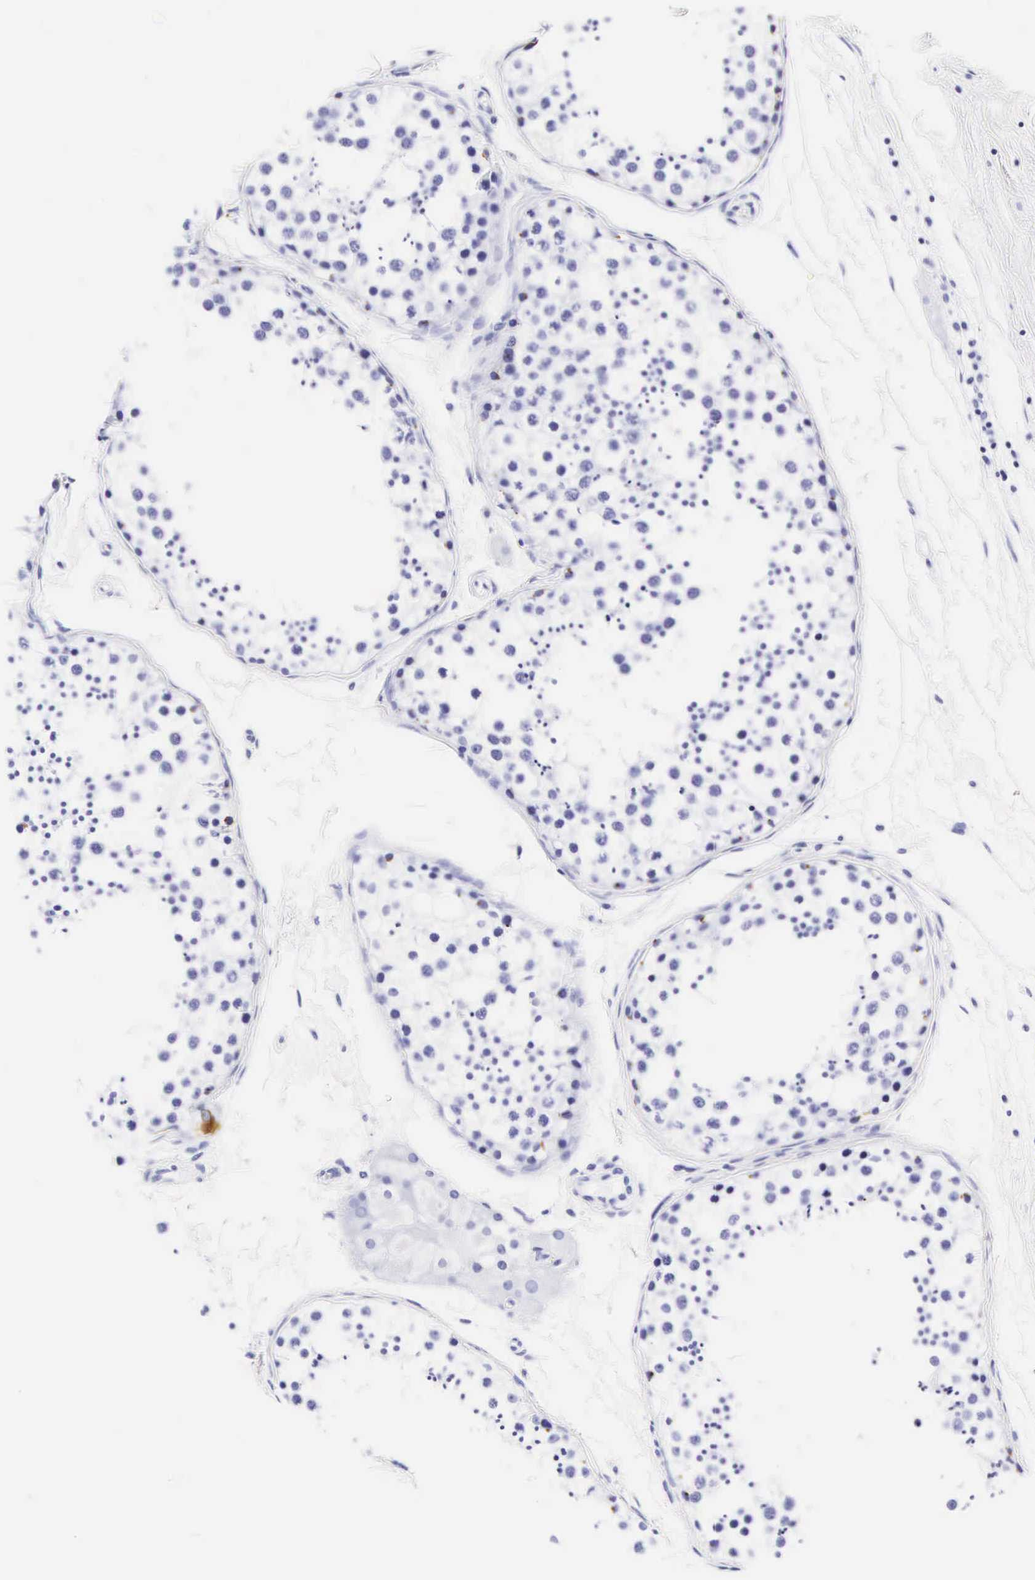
{"staining": {"intensity": "strong", "quantity": "25%-75%", "location": "cytoplasmic/membranous"}, "tissue": "testis", "cell_type": "Cells in seminiferous ducts", "image_type": "normal", "snomed": [{"axis": "morphology", "description": "Normal tissue, NOS"}, {"axis": "topography", "description": "Testis"}], "caption": "Cells in seminiferous ducts demonstrate high levels of strong cytoplasmic/membranous expression in about 25%-75% of cells in unremarkable human testis. Nuclei are stained in blue.", "gene": "KRT18", "patient": {"sex": "male", "age": 57}}